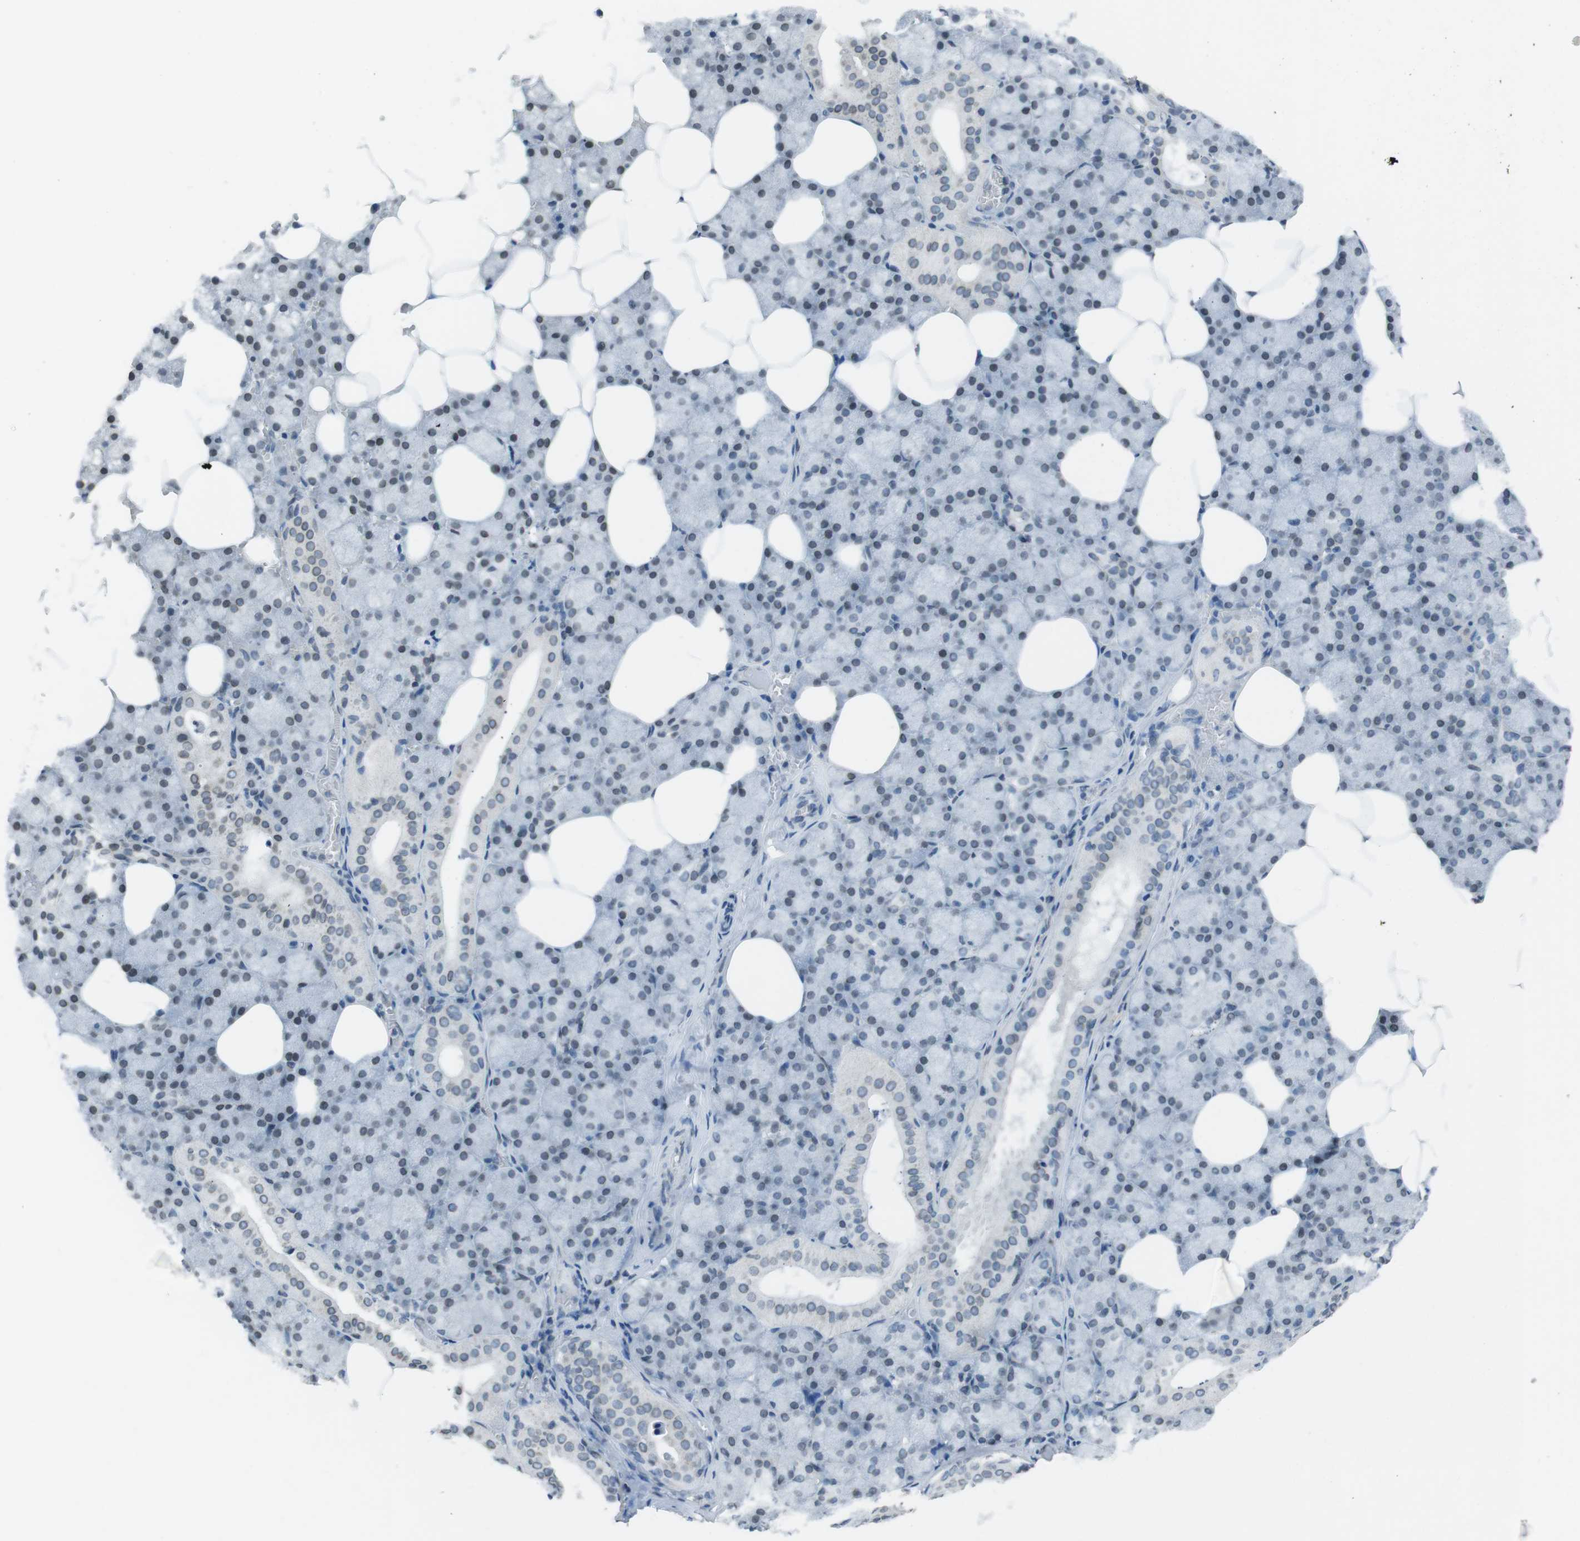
{"staining": {"intensity": "weak", "quantity": "25%-75%", "location": "cytoplasmic/membranous,nuclear"}, "tissue": "salivary gland", "cell_type": "Glandular cells", "image_type": "normal", "snomed": [{"axis": "morphology", "description": "Normal tissue, NOS"}, {"axis": "topography", "description": "Salivary gland"}], "caption": "Immunohistochemistry image of benign salivary gland: salivary gland stained using IHC displays low levels of weak protein expression localized specifically in the cytoplasmic/membranous,nuclear of glandular cells, appearing as a cytoplasmic/membranous,nuclear brown color.", "gene": "MAD1L1", "patient": {"sex": "male", "age": 62}}